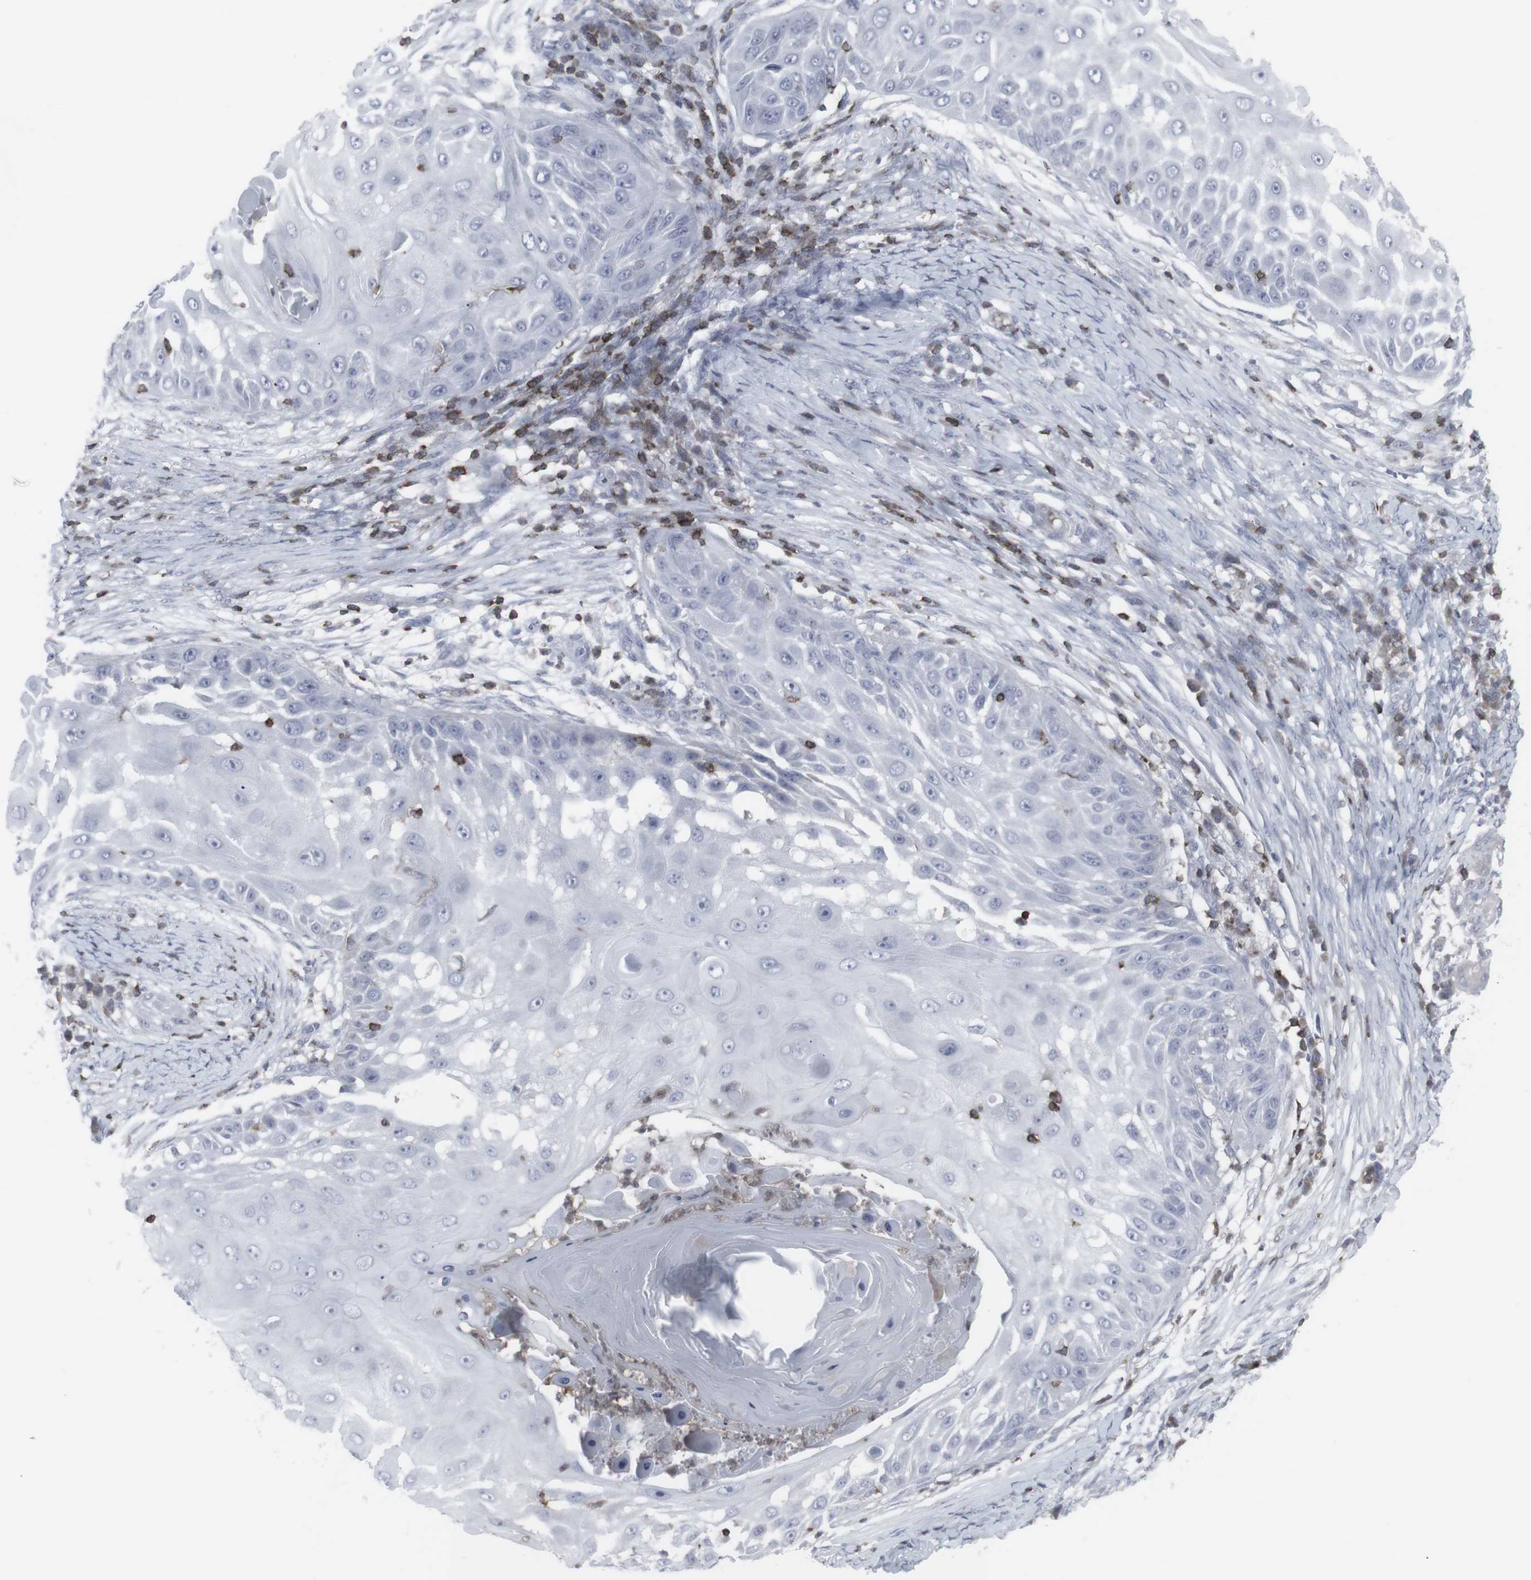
{"staining": {"intensity": "negative", "quantity": "none", "location": "none"}, "tissue": "skin cancer", "cell_type": "Tumor cells", "image_type": "cancer", "snomed": [{"axis": "morphology", "description": "Squamous cell carcinoma, NOS"}, {"axis": "topography", "description": "Skin"}], "caption": "Tumor cells show no significant expression in skin cancer.", "gene": "APOBEC2", "patient": {"sex": "female", "age": 44}}